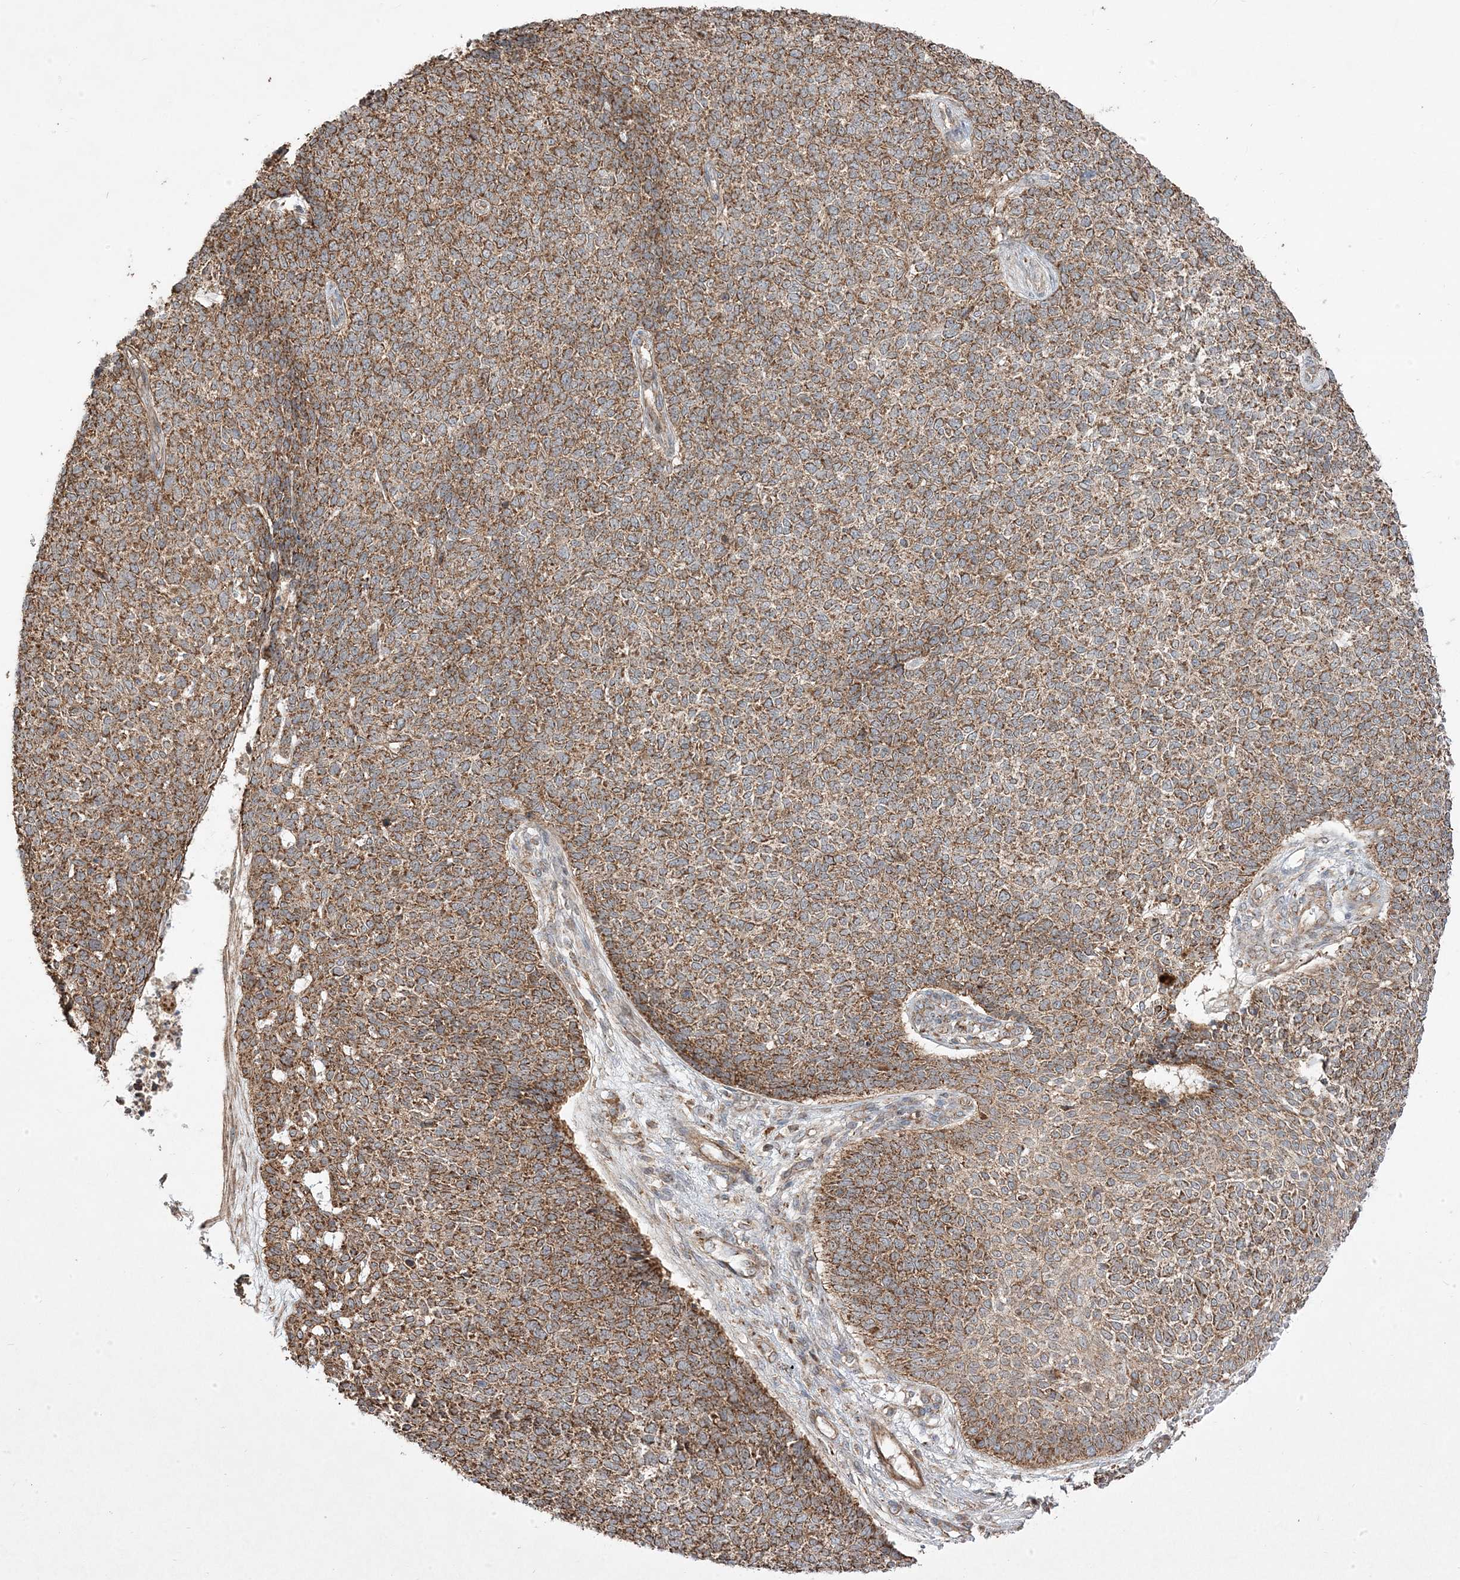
{"staining": {"intensity": "moderate", "quantity": ">75%", "location": "cytoplasmic/membranous"}, "tissue": "skin cancer", "cell_type": "Tumor cells", "image_type": "cancer", "snomed": [{"axis": "morphology", "description": "Basal cell carcinoma"}, {"axis": "topography", "description": "Skin"}], "caption": "A histopathology image of human skin cancer (basal cell carcinoma) stained for a protein demonstrates moderate cytoplasmic/membranous brown staining in tumor cells. Nuclei are stained in blue.", "gene": "CLUAP1", "patient": {"sex": "female", "age": 84}}